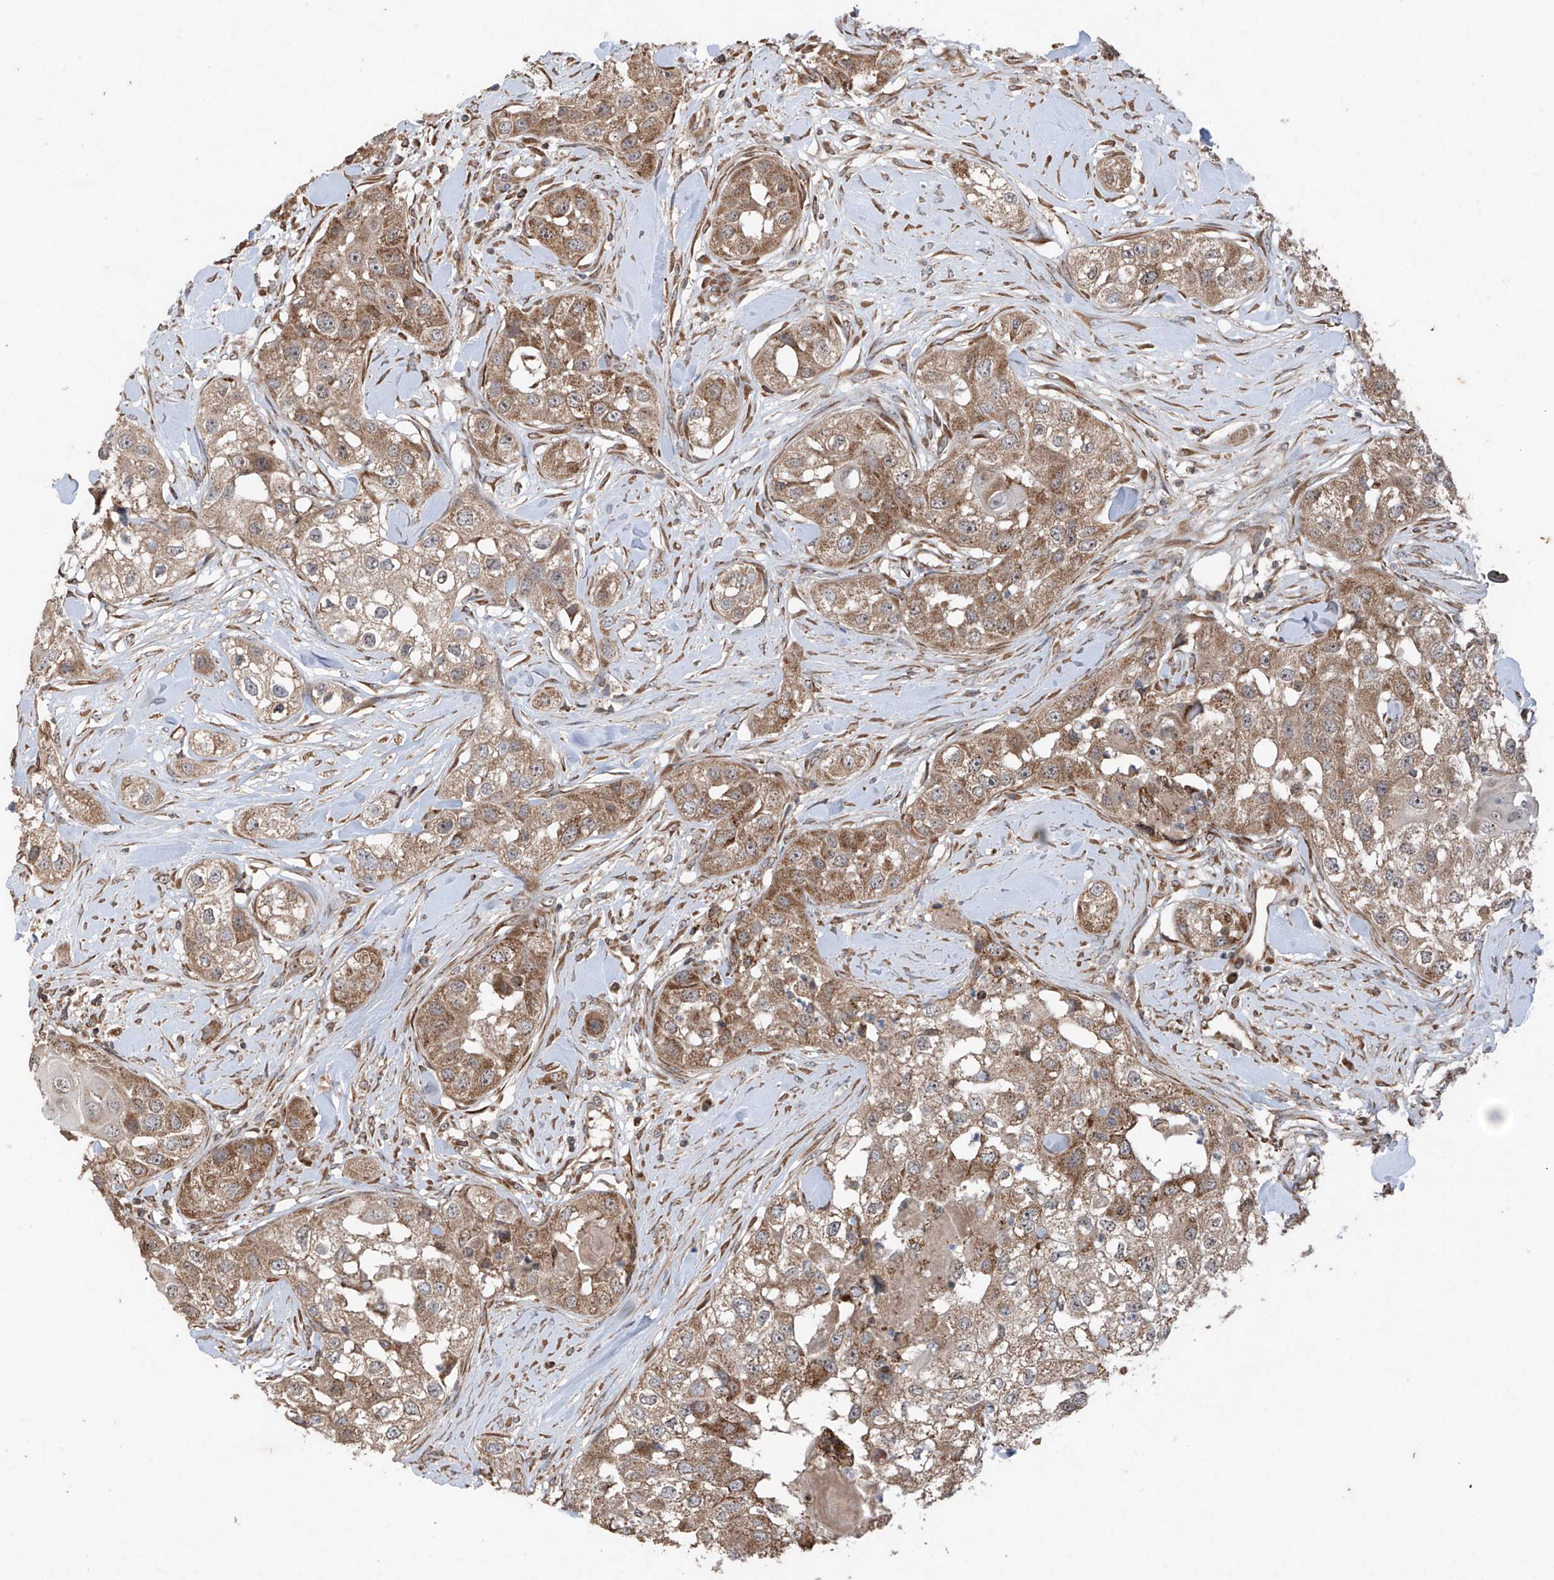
{"staining": {"intensity": "moderate", "quantity": ">75%", "location": "cytoplasmic/membranous"}, "tissue": "head and neck cancer", "cell_type": "Tumor cells", "image_type": "cancer", "snomed": [{"axis": "morphology", "description": "Normal tissue, NOS"}, {"axis": "morphology", "description": "Squamous cell carcinoma, NOS"}, {"axis": "topography", "description": "Skeletal muscle"}, {"axis": "topography", "description": "Head-Neck"}], "caption": "High-magnification brightfield microscopy of head and neck squamous cell carcinoma stained with DAB (3,3'-diaminobenzidine) (brown) and counterstained with hematoxylin (blue). tumor cells exhibit moderate cytoplasmic/membranous expression is identified in approximately>75% of cells.", "gene": "SAMD3", "patient": {"sex": "male", "age": 51}}